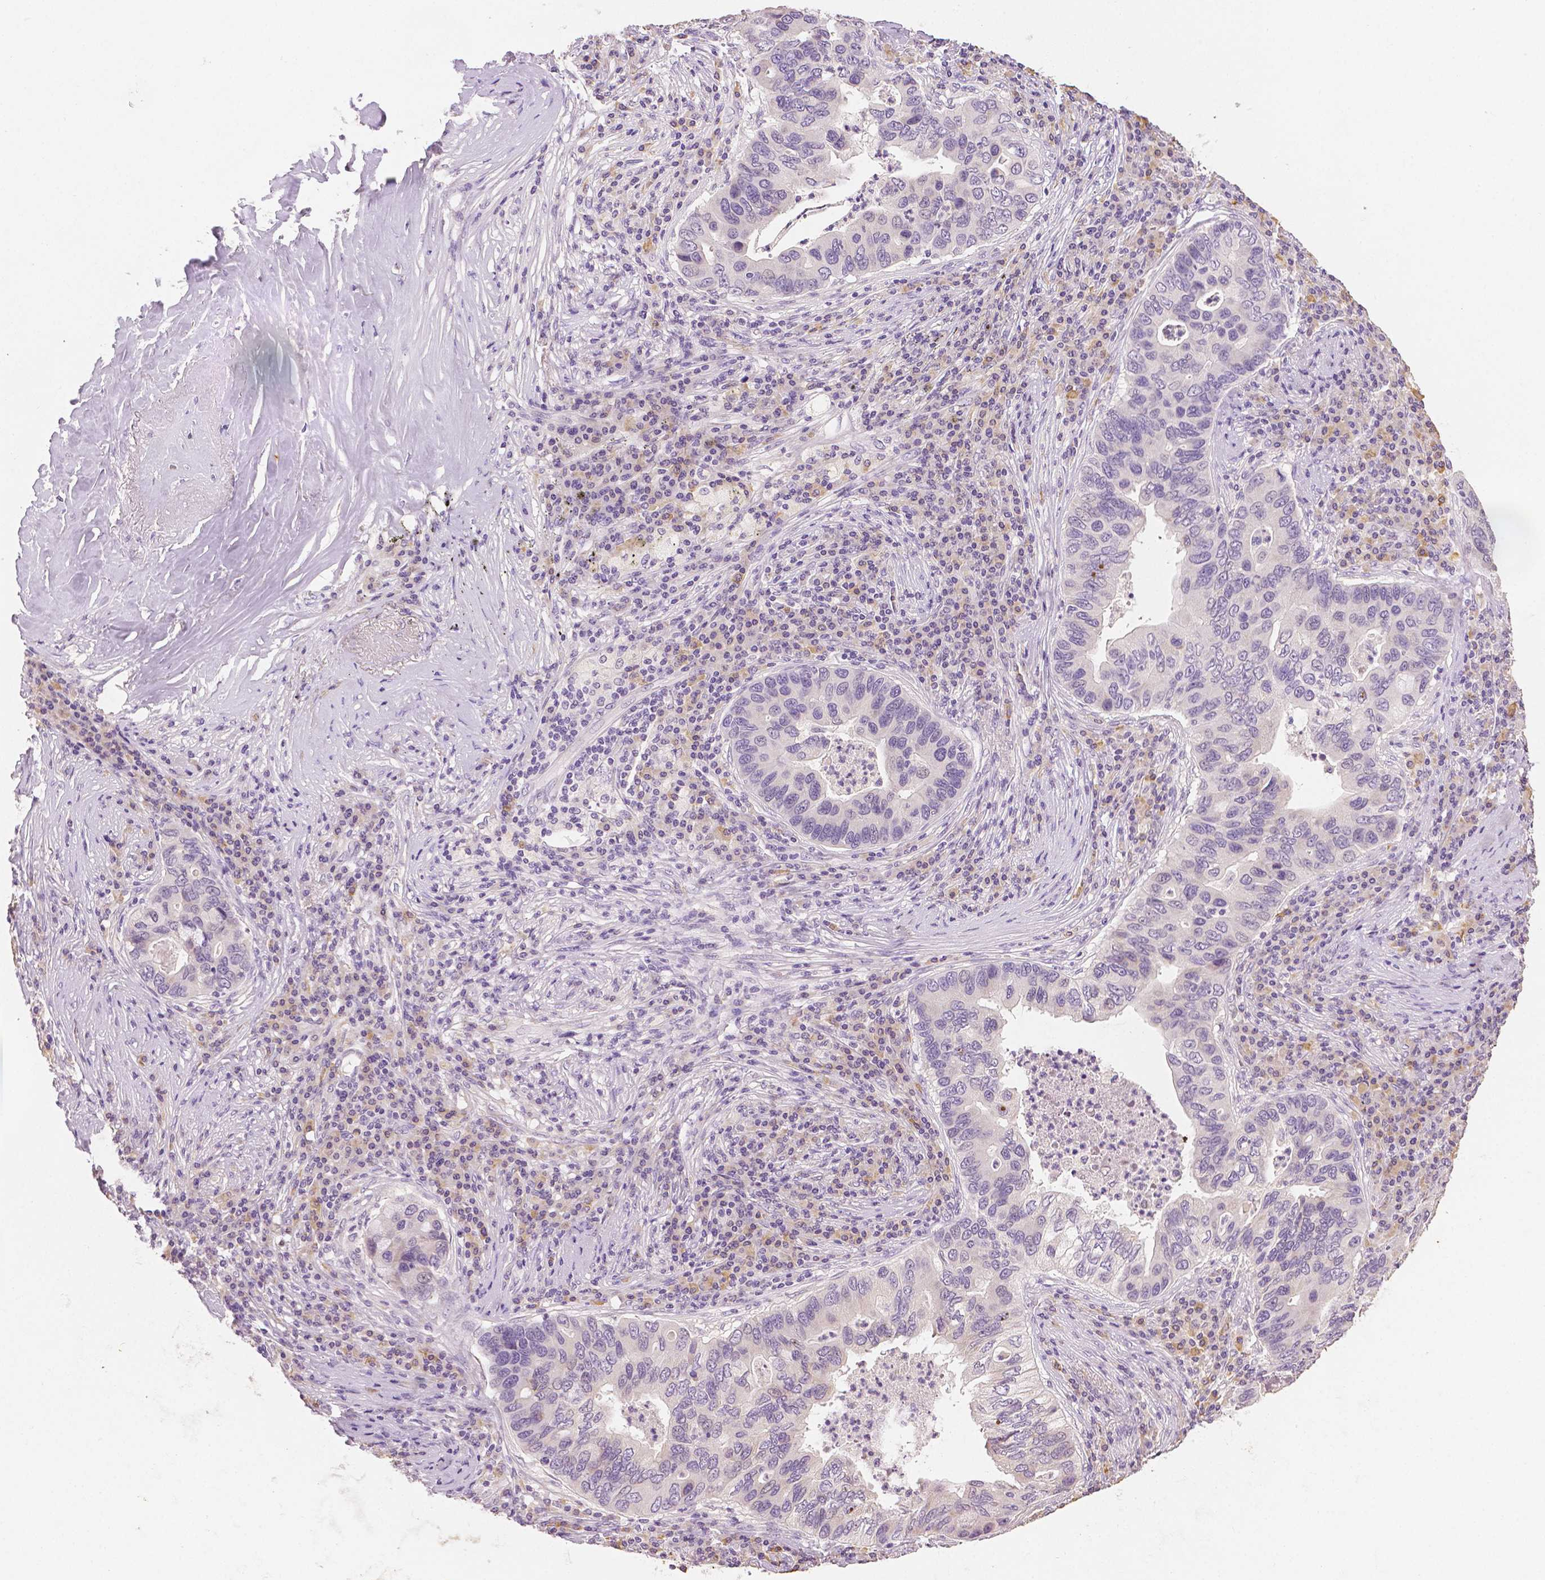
{"staining": {"intensity": "negative", "quantity": "none", "location": "none"}, "tissue": "lung cancer", "cell_type": "Tumor cells", "image_type": "cancer", "snomed": [{"axis": "morphology", "description": "Adenocarcinoma, NOS"}, {"axis": "morphology", "description": "Adenocarcinoma, metastatic, NOS"}, {"axis": "topography", "description": "Lymph node"}, {"axis": "topography", "description": "Lung"}], "caption": "Tumor cells are negative for brown protein staining in lung cancer (metastatic adenocarcinoma).", "gene": "TGM1", "patient": {"sex": "female", "age": 54}}